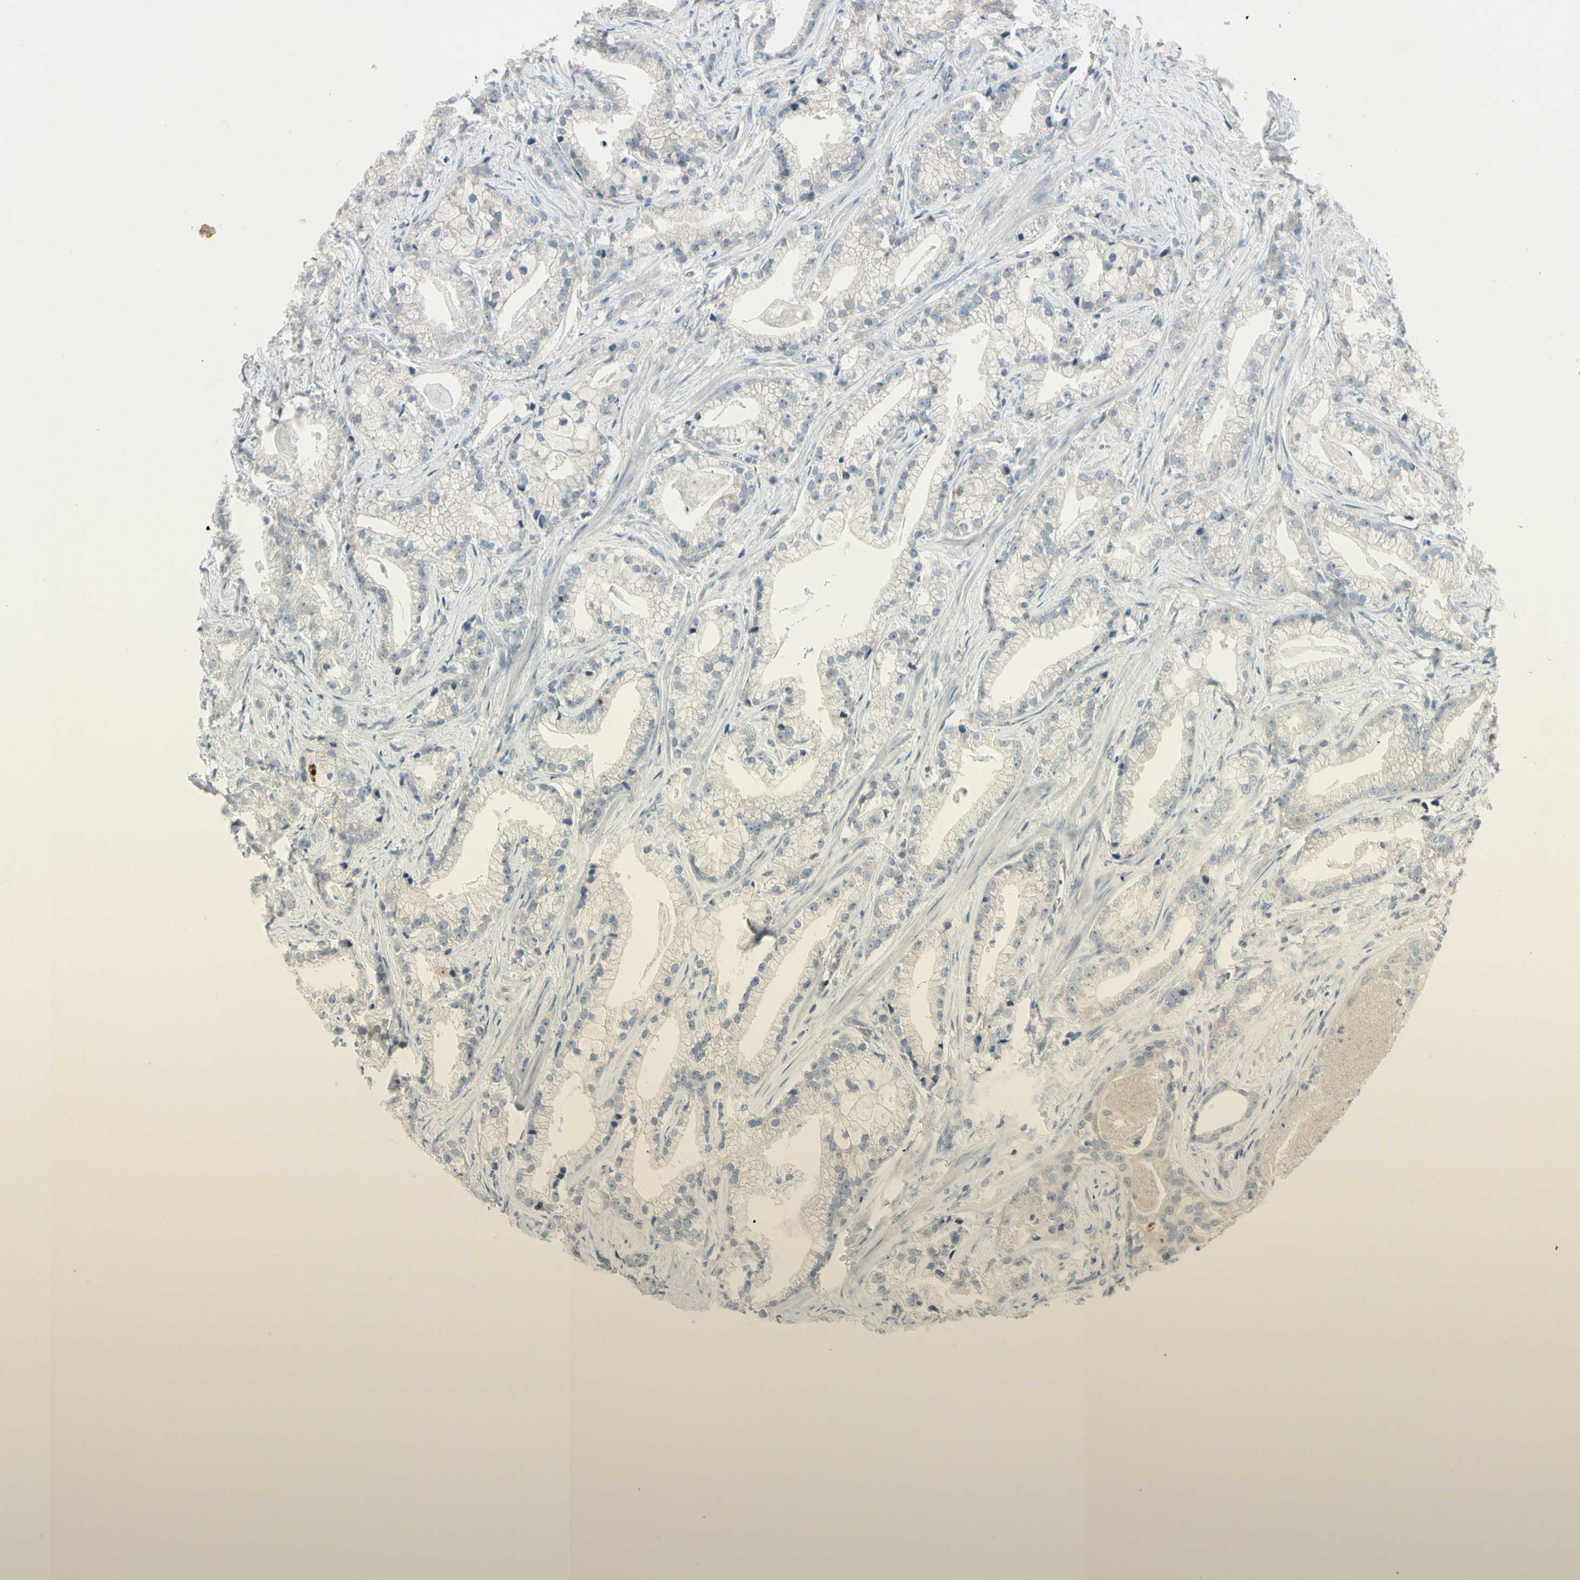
{"staining": {"intensity": "negative", "quantity": "none", "location": "none"}, "tissue": "prostate cancer", "cell_type": "Tumor cells", "image_type": "cancer", "snomed": [{"axis": "morphology", "description": "Adenocarcinoma, Low grade"}, {"axis": "topography", "description": "Prostate"}], "caption": "Tumor cells are negative for brown protein staining in prostate adenocarcinoma (low-grade).", "gene": "ICAM5", "patient": {"sex": "male", "age": 59}}